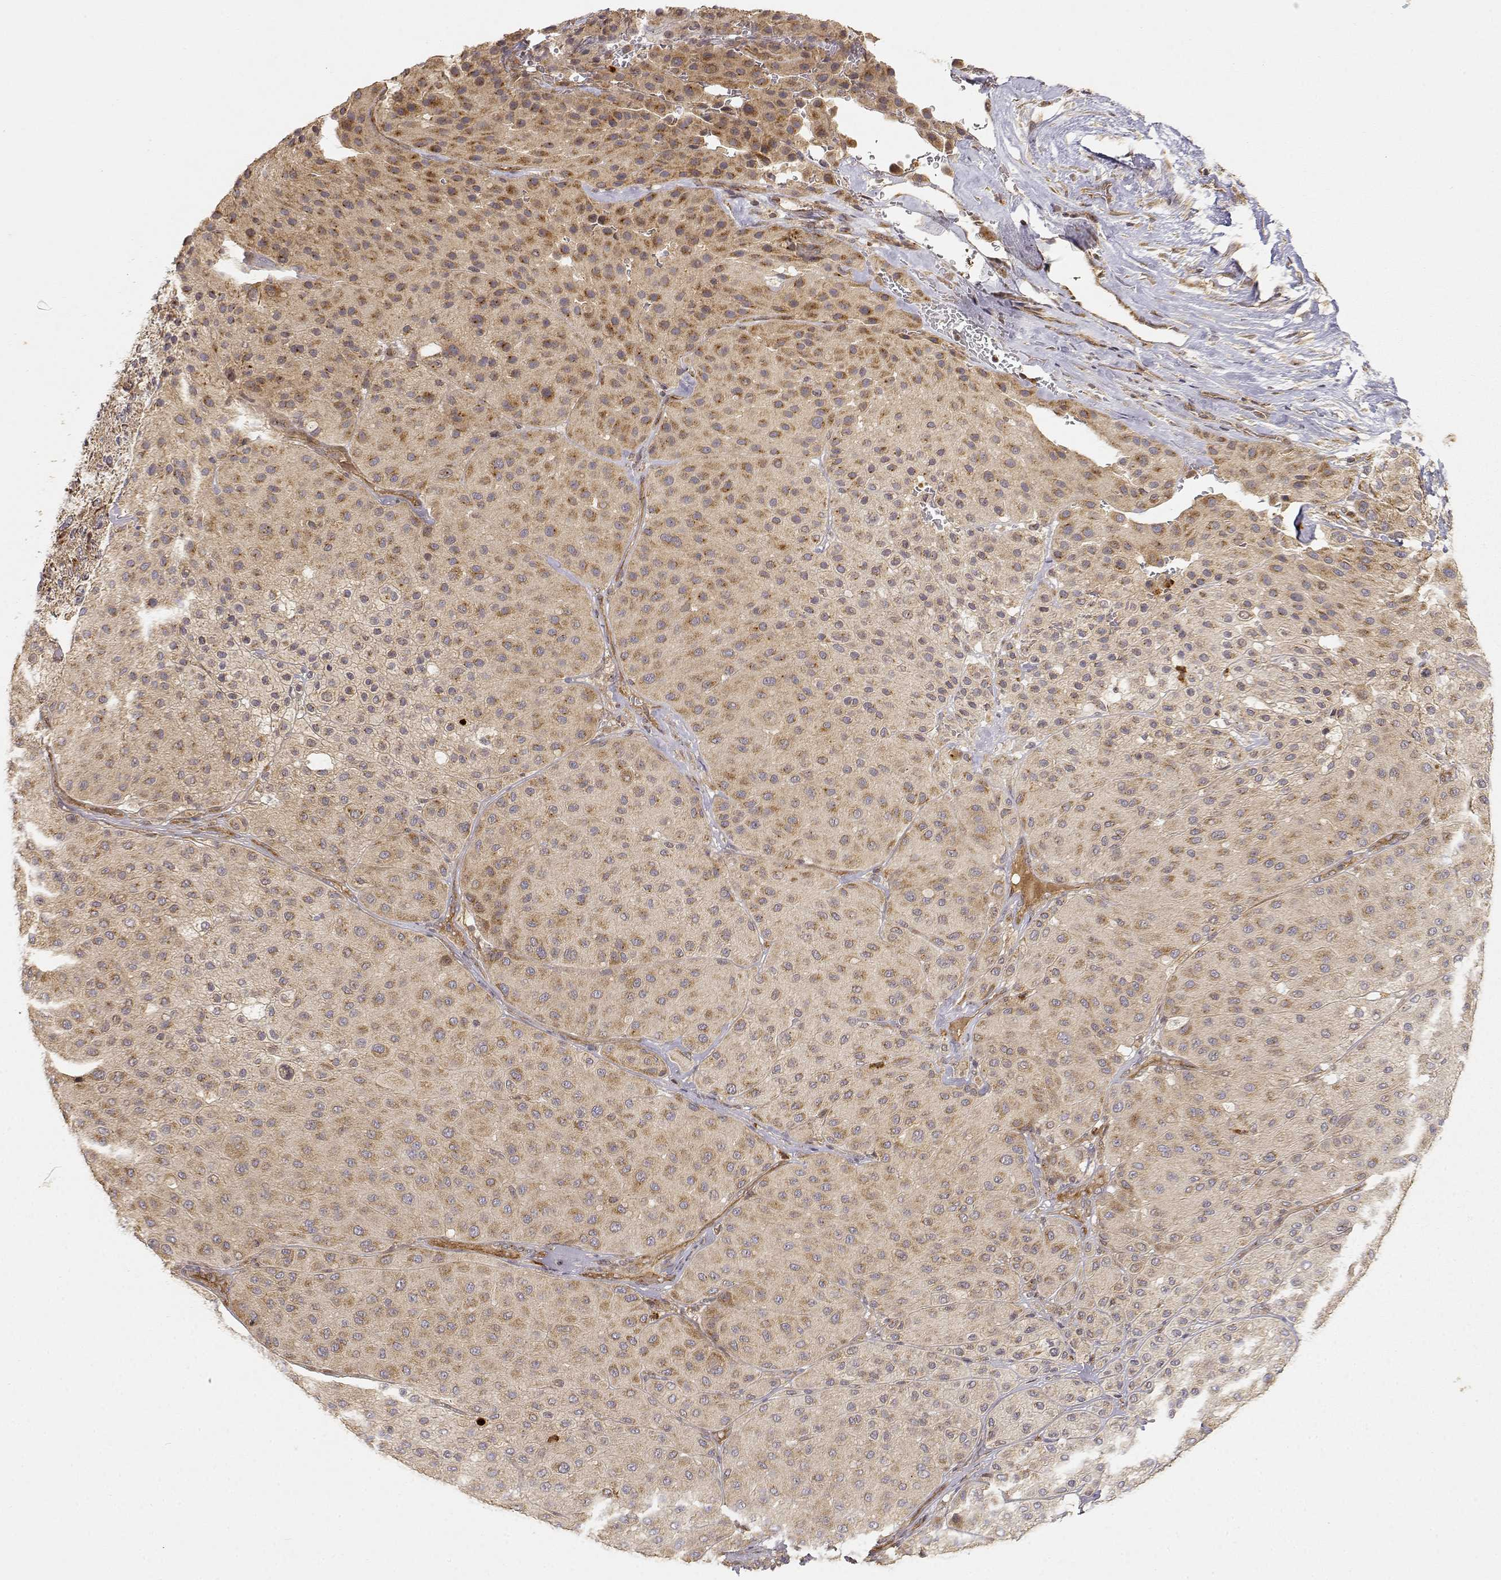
{"staining": {"intensity": "moderate", "quantity": ">75%", "location": "cytoplasmic/membranous"}, "tissue": "melanoma", "cell_type": "Tumor cells", "image_type": "cancer", "snomed": [{"axis": "morphology", "description": "Malignant melanoma, Metastatic site"}, {"axis": "topography", "description": "Smooth muscle"}], "caption": "High-magnification brightfield microscopy of melanoma stained with DAB (brown) and counterstained with hematoxylin (blue). tumor cells exhibit moderate cytoplasmic/membranous positivity is appreciated in approximately>75% of cells.", "gene": "CDK5RAP2", "patient": {"sex": "male", "age": 41}}